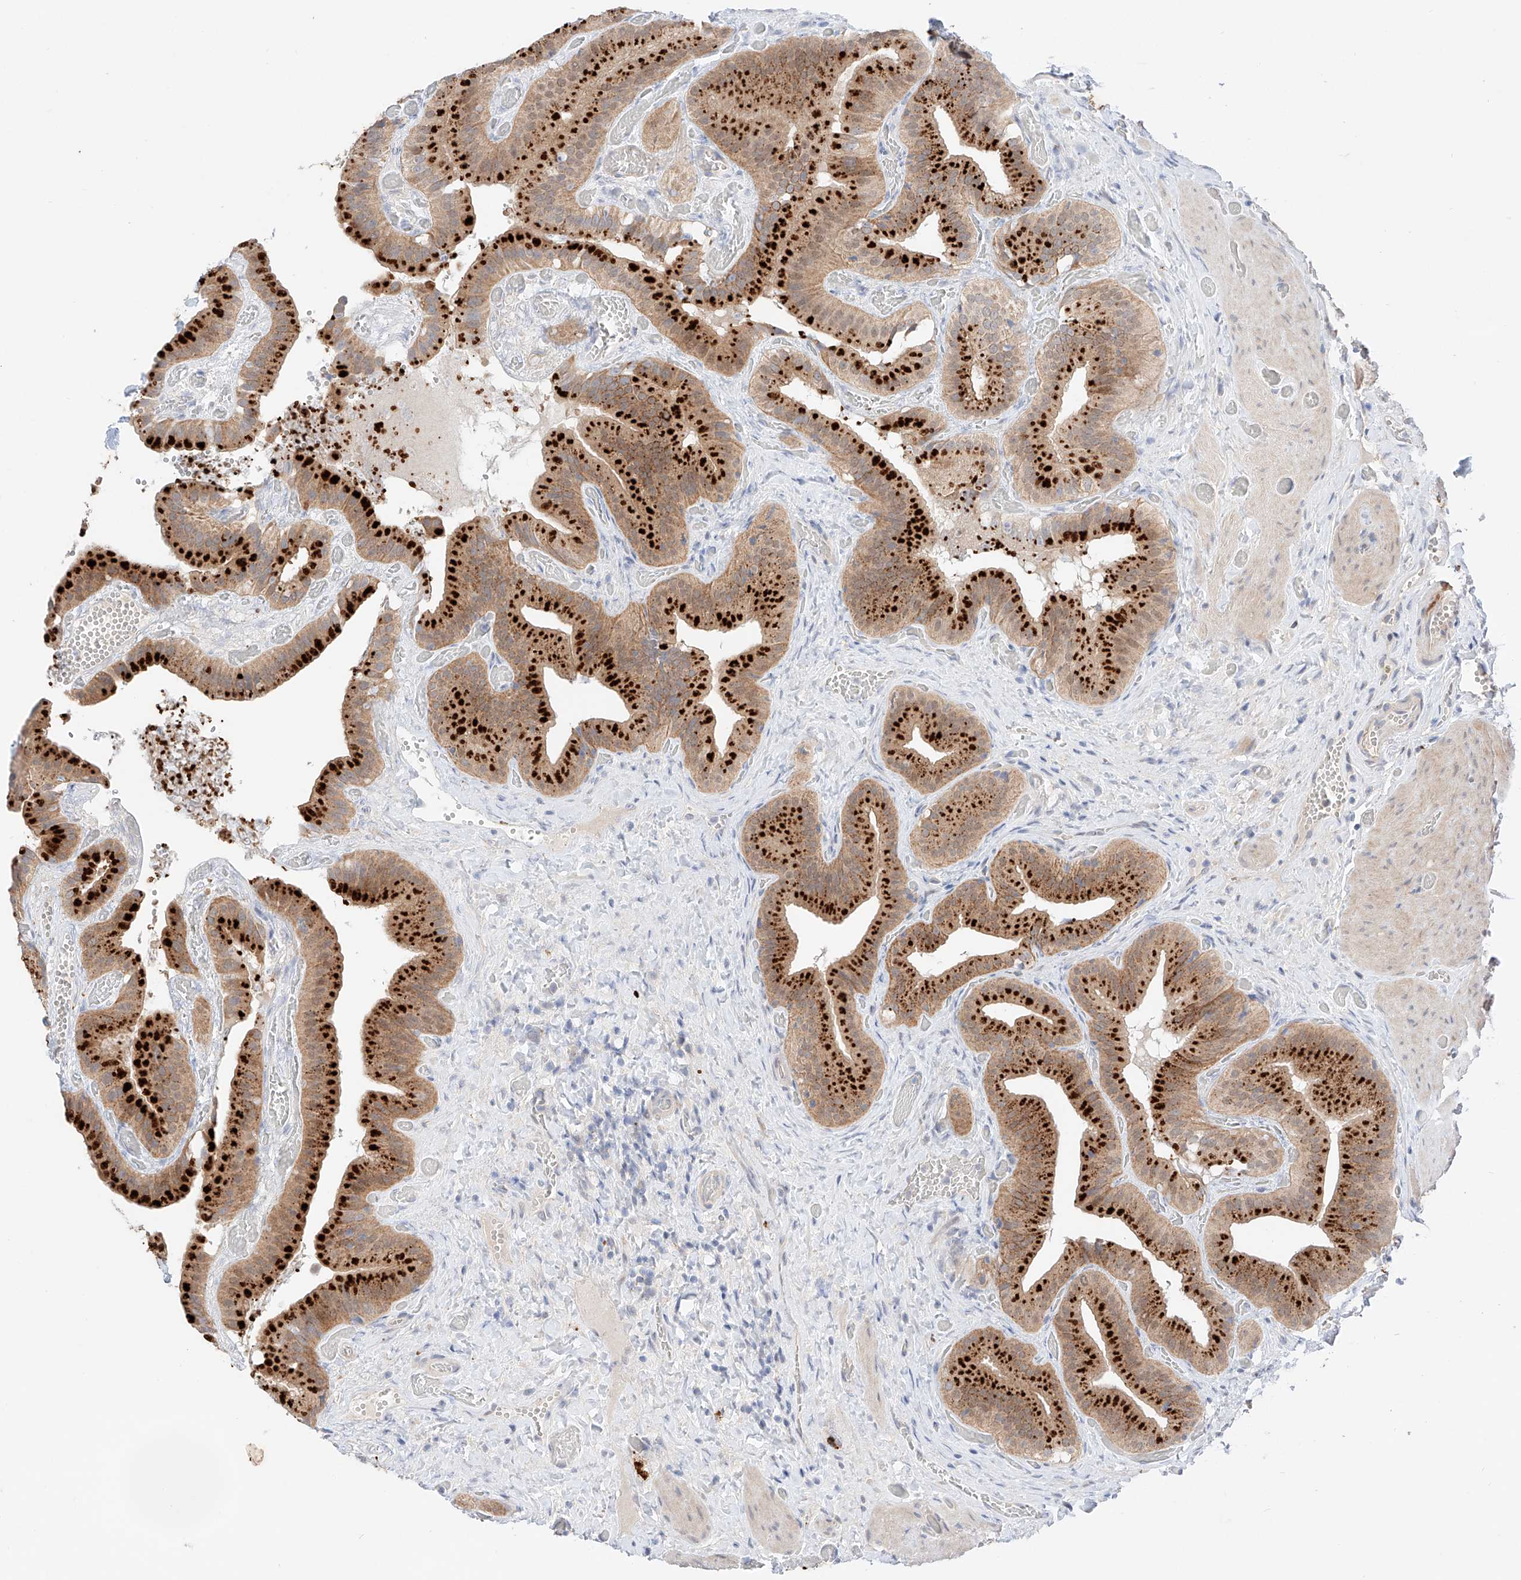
{"staining": {"intensity": "strong", "quantity": ">75%", "location": "cytoplasmic/membranous"}, "tissue": "gallbladder", "cell_type": "Glandular cells", "image_type": "normal", "snomed": [{"axis": "morphology", "description": "Normal tissue, NOS"}, {"axis": "topography", "description": "Gallbladder"}], "caption": "Glandular cells exhibit high levels of strong cytoplasmic/membranous positivity in approximately >75% of cells in normal gallbladder. (Brightfield microscopy of DAB IHC at high magnification).", "gene": "GCNT1", "patient": {"sex": "female", "age": 64}}